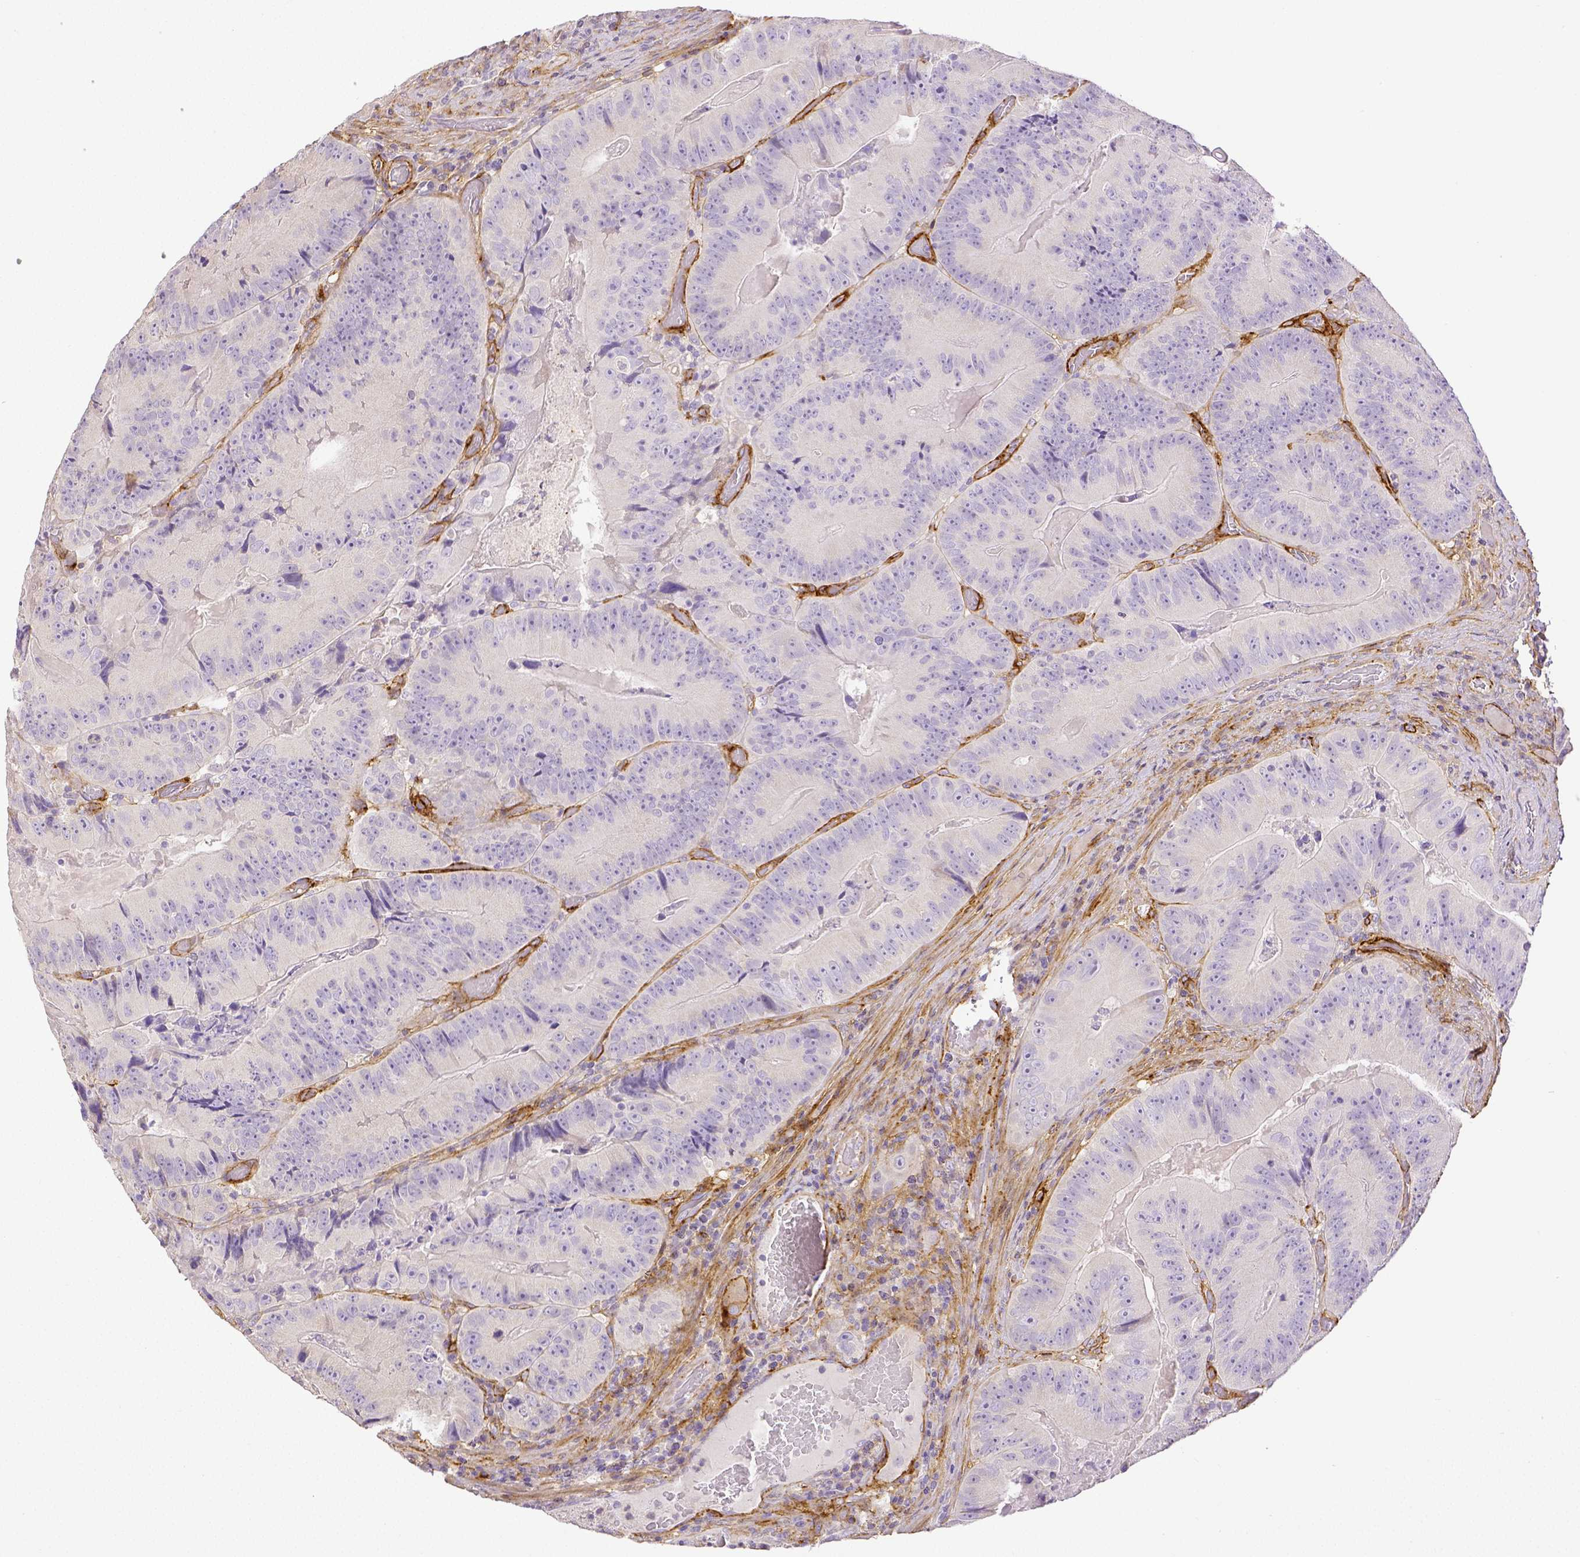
{"staining": {"intensity": "negative", "quantity": "none", "location": "none"}, "tissue": "colorectal cancer", "cell_type": "Tumor cells", "image_type": "cancer", "snomed": [{"axis": "morphology", "description": "Adenocarcinoma, NOS"}, {"axis": "topography", "description": "Colon"}], "caption": "The immunohistochemistry histopathology image has no significant staining in tumor cells of colorectal adenocarcinoma tissue. Brightfield microscopy of immunohistochemistry stained with DAB (brown) and hematoxylin (blue), captured at high magnification.", "gene": "THY1", "patient": {"sex": "female", "age": 86}}